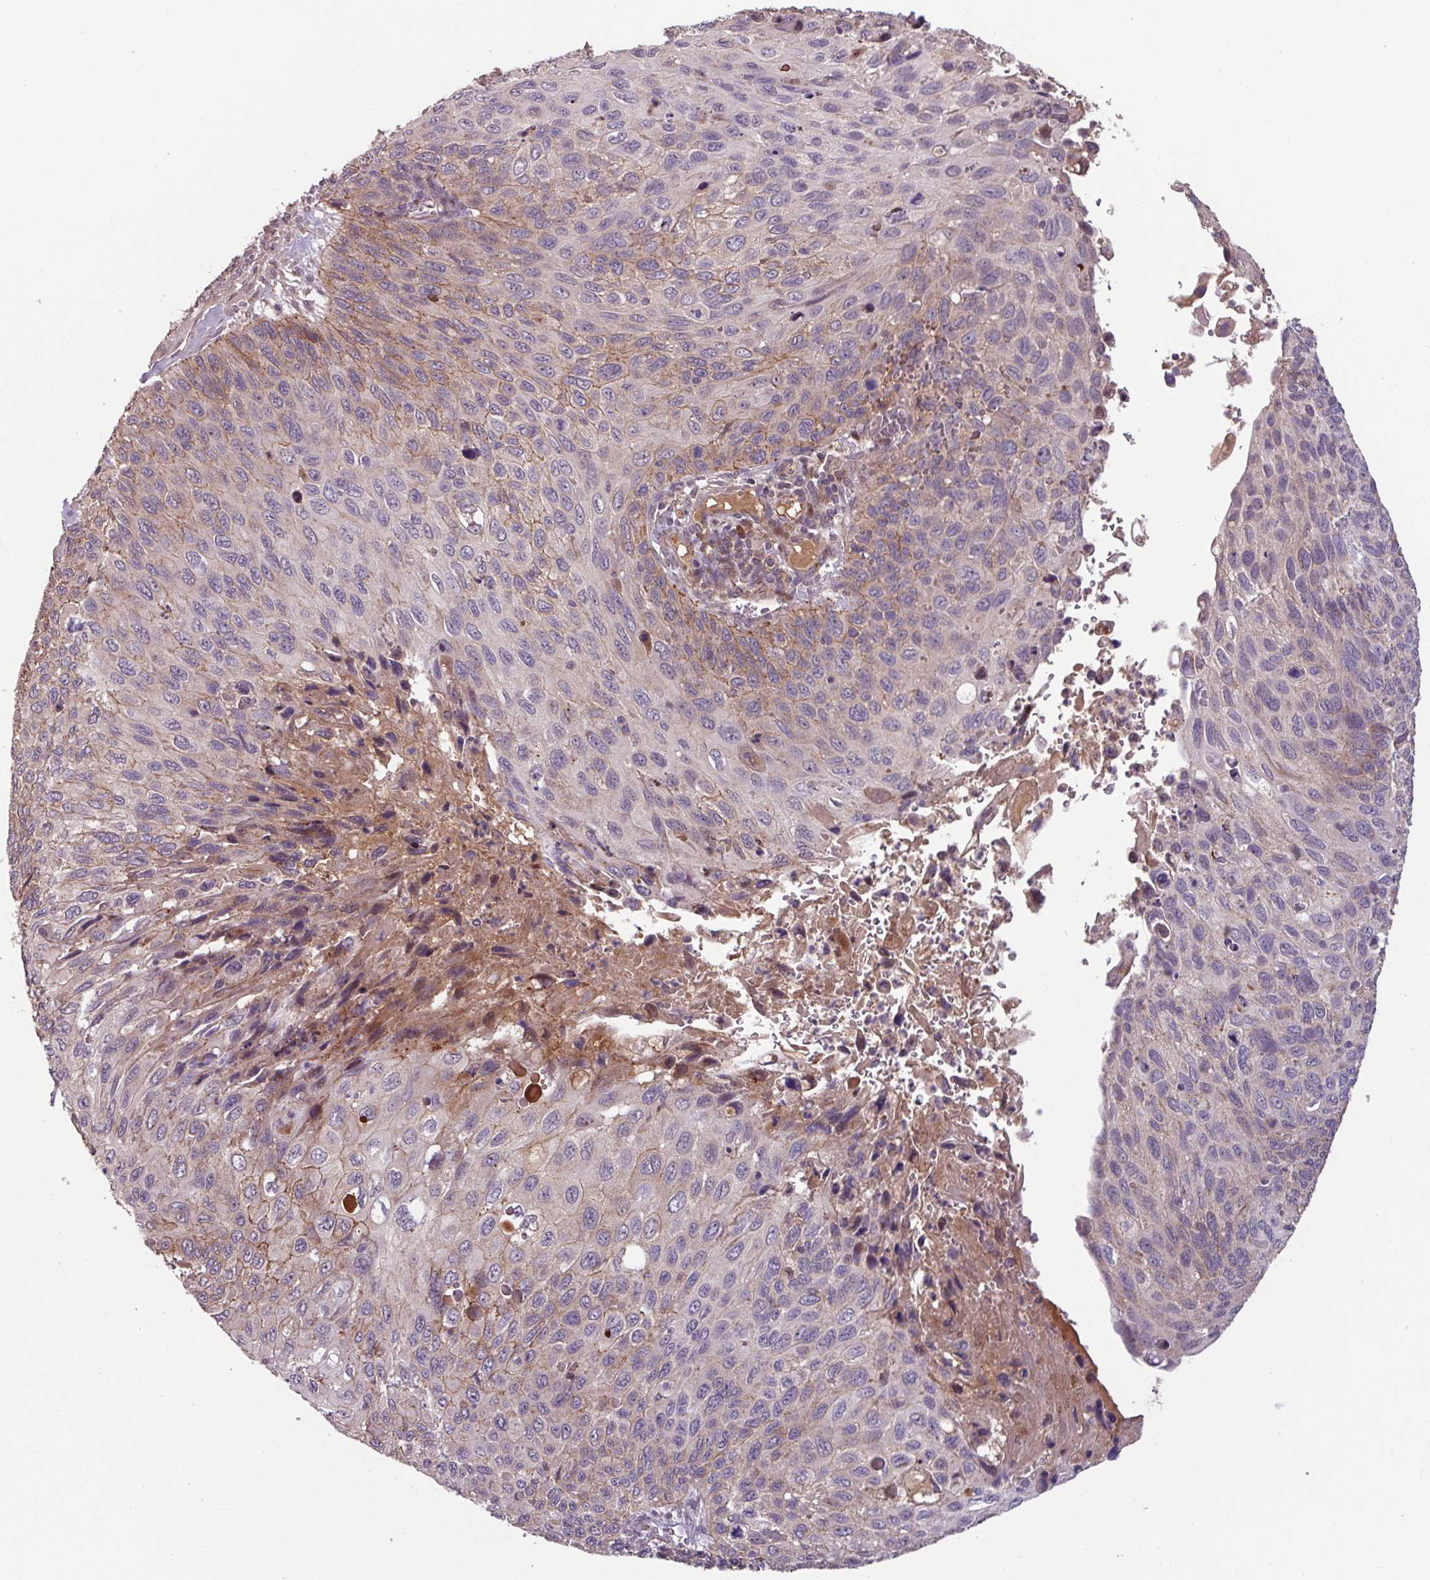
{"staining": {"intensity": "moderate", "quantity": "<25%", "location": "cytoplasmic/membranous"}, "tissue": "cervical cancer", "cell_type": "Tumor cells", "image_type": "cancer", "snomed": [{"axis": "morphology", "description": "Squamous cell carcinoma, NOS"}, {"axis": "topography", "description": "Cervix"}], "caption": "Human squamous cell carcinoma (cervical) stained for a protein (brown) reveals moderate cytoplasmic/membranous positive staining in about <25% of tumor cells.", "gene": "TMEM88", "patient": {"sex": "female", "age": 70}}